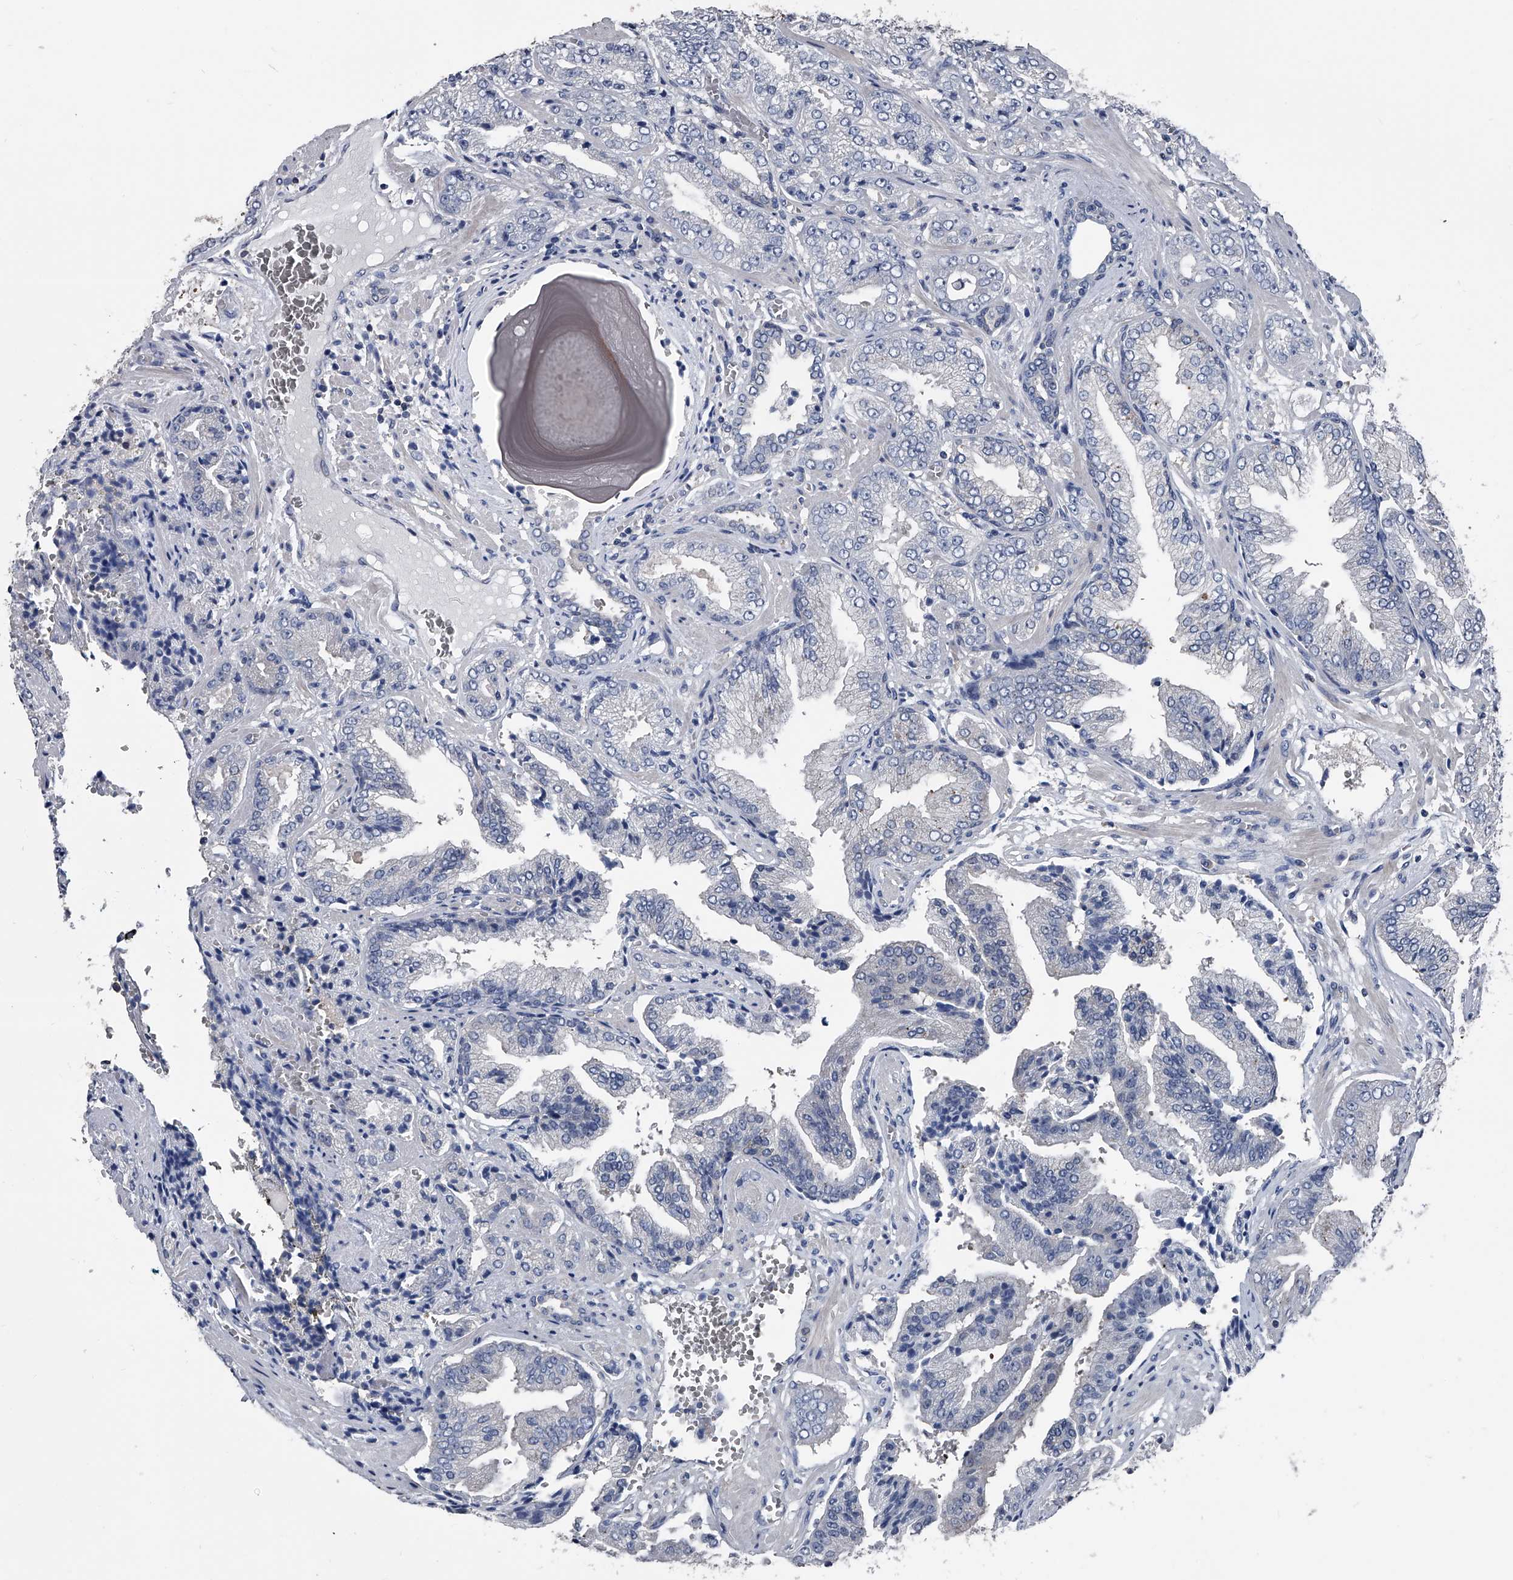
{"staining": {"intensity": "negative", "quantity": "none", "location": "none"}, "tissue": "prostate cancer", "cell_type": "Tumor cells", "image_type": "cancer", "snomed": [{"axis": "morphology", "description": "Adenocarcinoma, High grade"}, {"axis": "topography", "description": "Prostate"}], "caption": "Prostate cancer was stained to show a protein in brown. There is no significant positivity in tumor cells.", "gene": "KIF13A", "patient": {"sex": "male", "age": 71}}